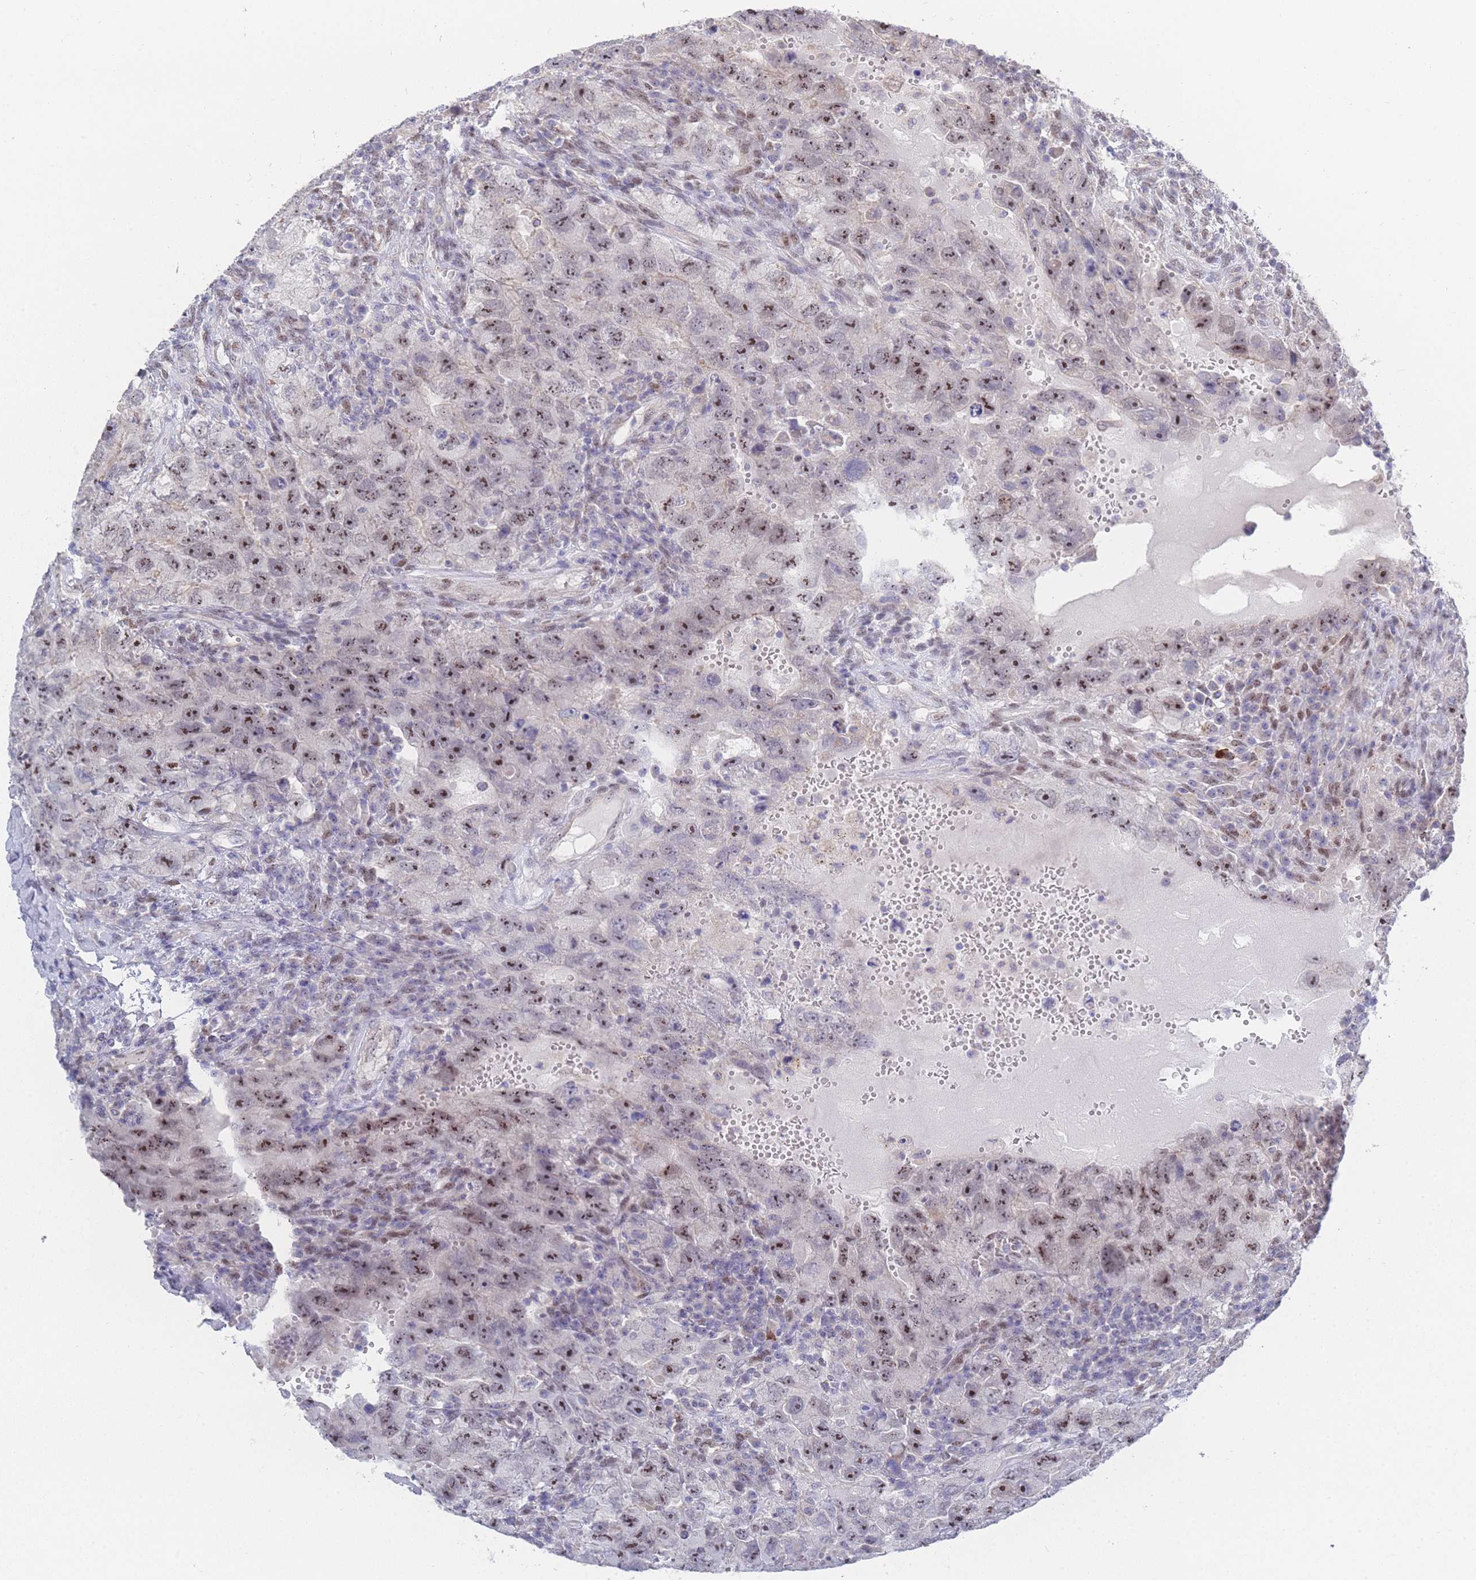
{"staining": {"intensity": "moderate", "quantity": ">75%", "location": "nuclear"}, "tissue": "testis cancer", "cell_type": "Tumor cells", "image_type": "cancer", "snomed": [{"axis": "morphology", "description": "Carcinoma, Embryonal, NOS"}, {"axis": "topography", "description": "Testis"}], "caption": "About >75% of tumor cells in testis cancer display moderate nuclear protein staining as visualized by brown immunohistochemical staining.", "gene": "ZNF142", "patient": {"sex": "male", "age": 26}}